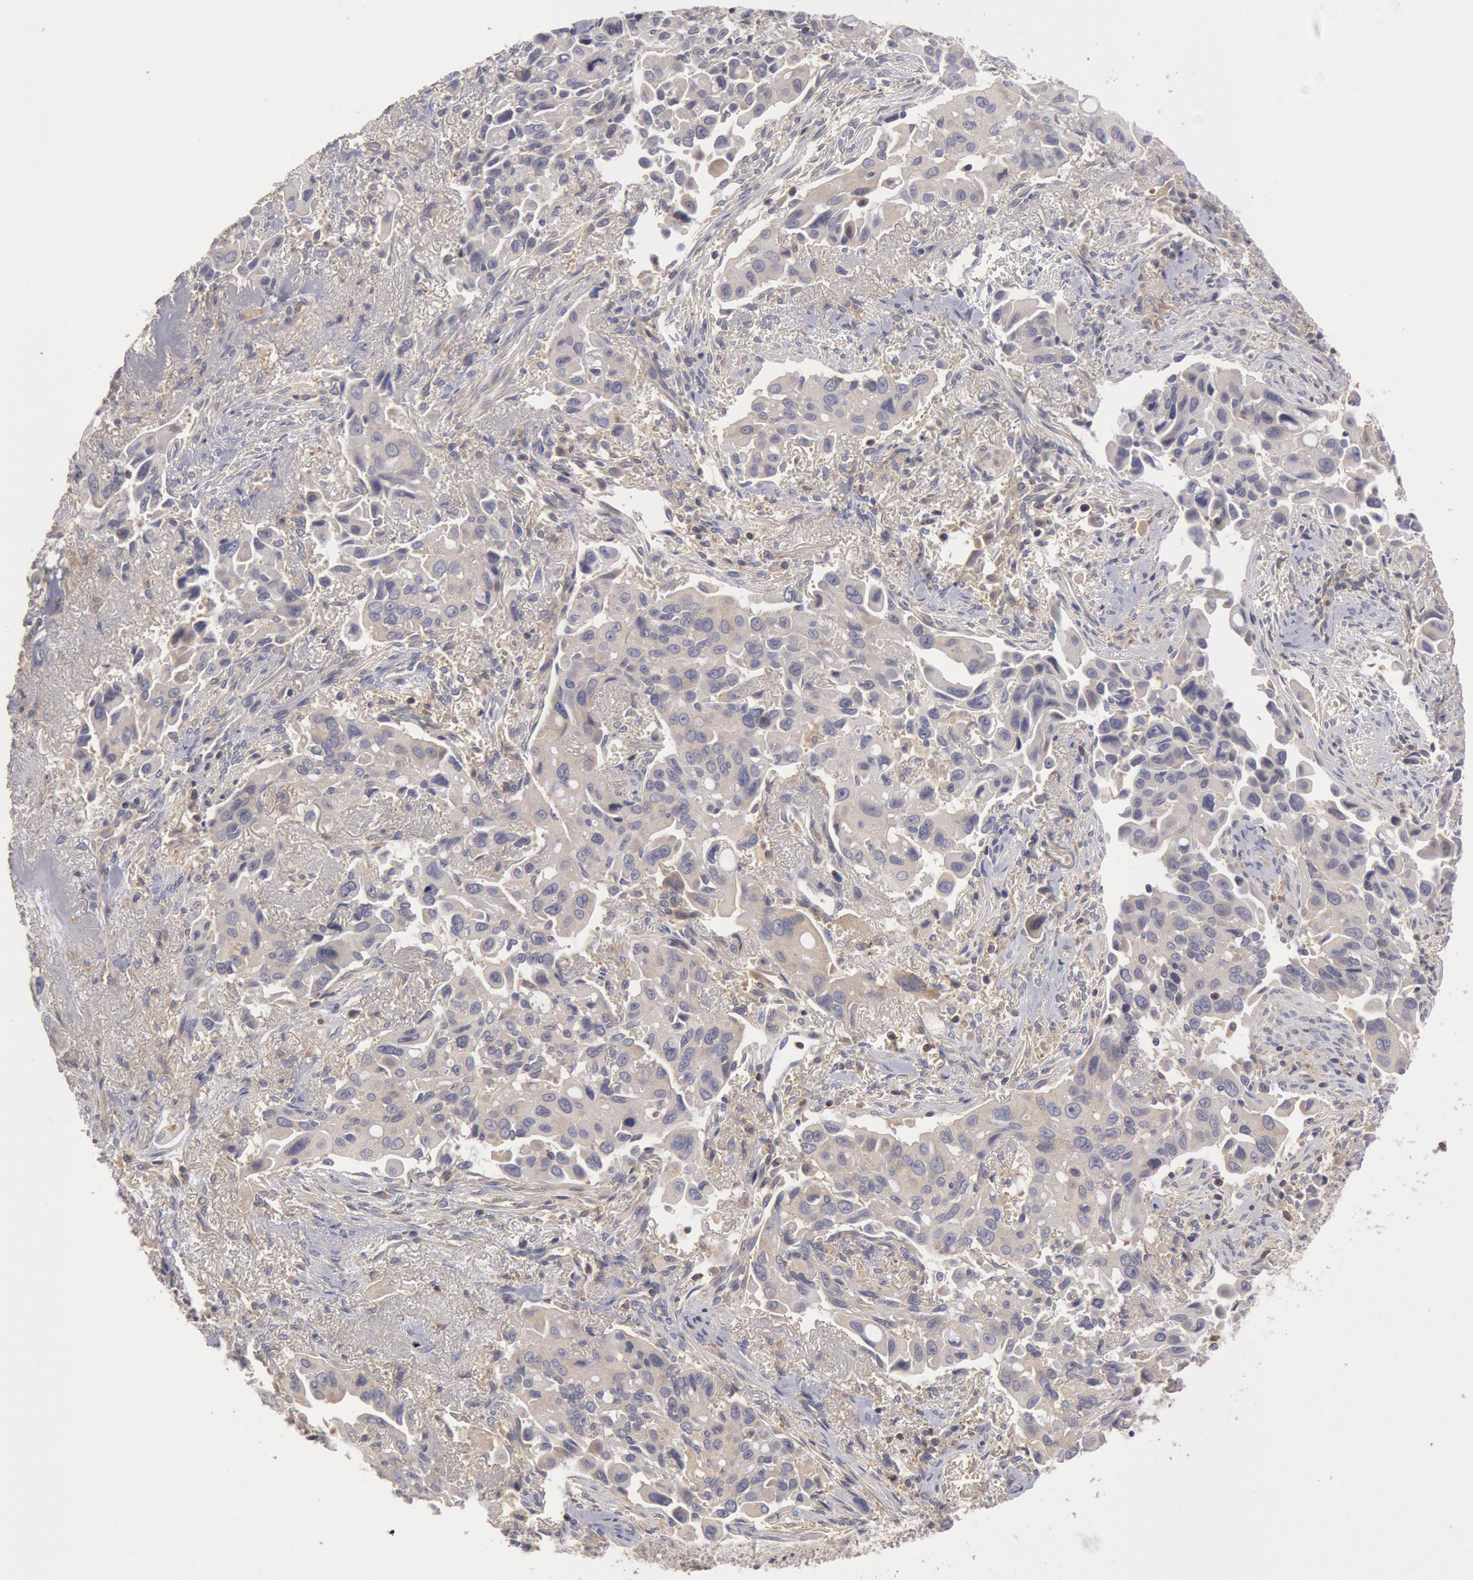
{"staining": {"intensity": "negative", "quantity": "none", "location": "none"}, "tissue": "lung cancer", "cell_type": "Tumor cells", "image_type": "cancer", "snomed": [{"axis": "morphology", "description": "Adenocarcinoma, NOS"}, {"axis": "topography", "description": "Lung"}], "caption": "Lung cancer stained for a protein using immunohistochemistry (IHC) shows no positivity tumor cells.", "gene": "PIK3R1", "patient": {"sex": "male", "age": 68}}